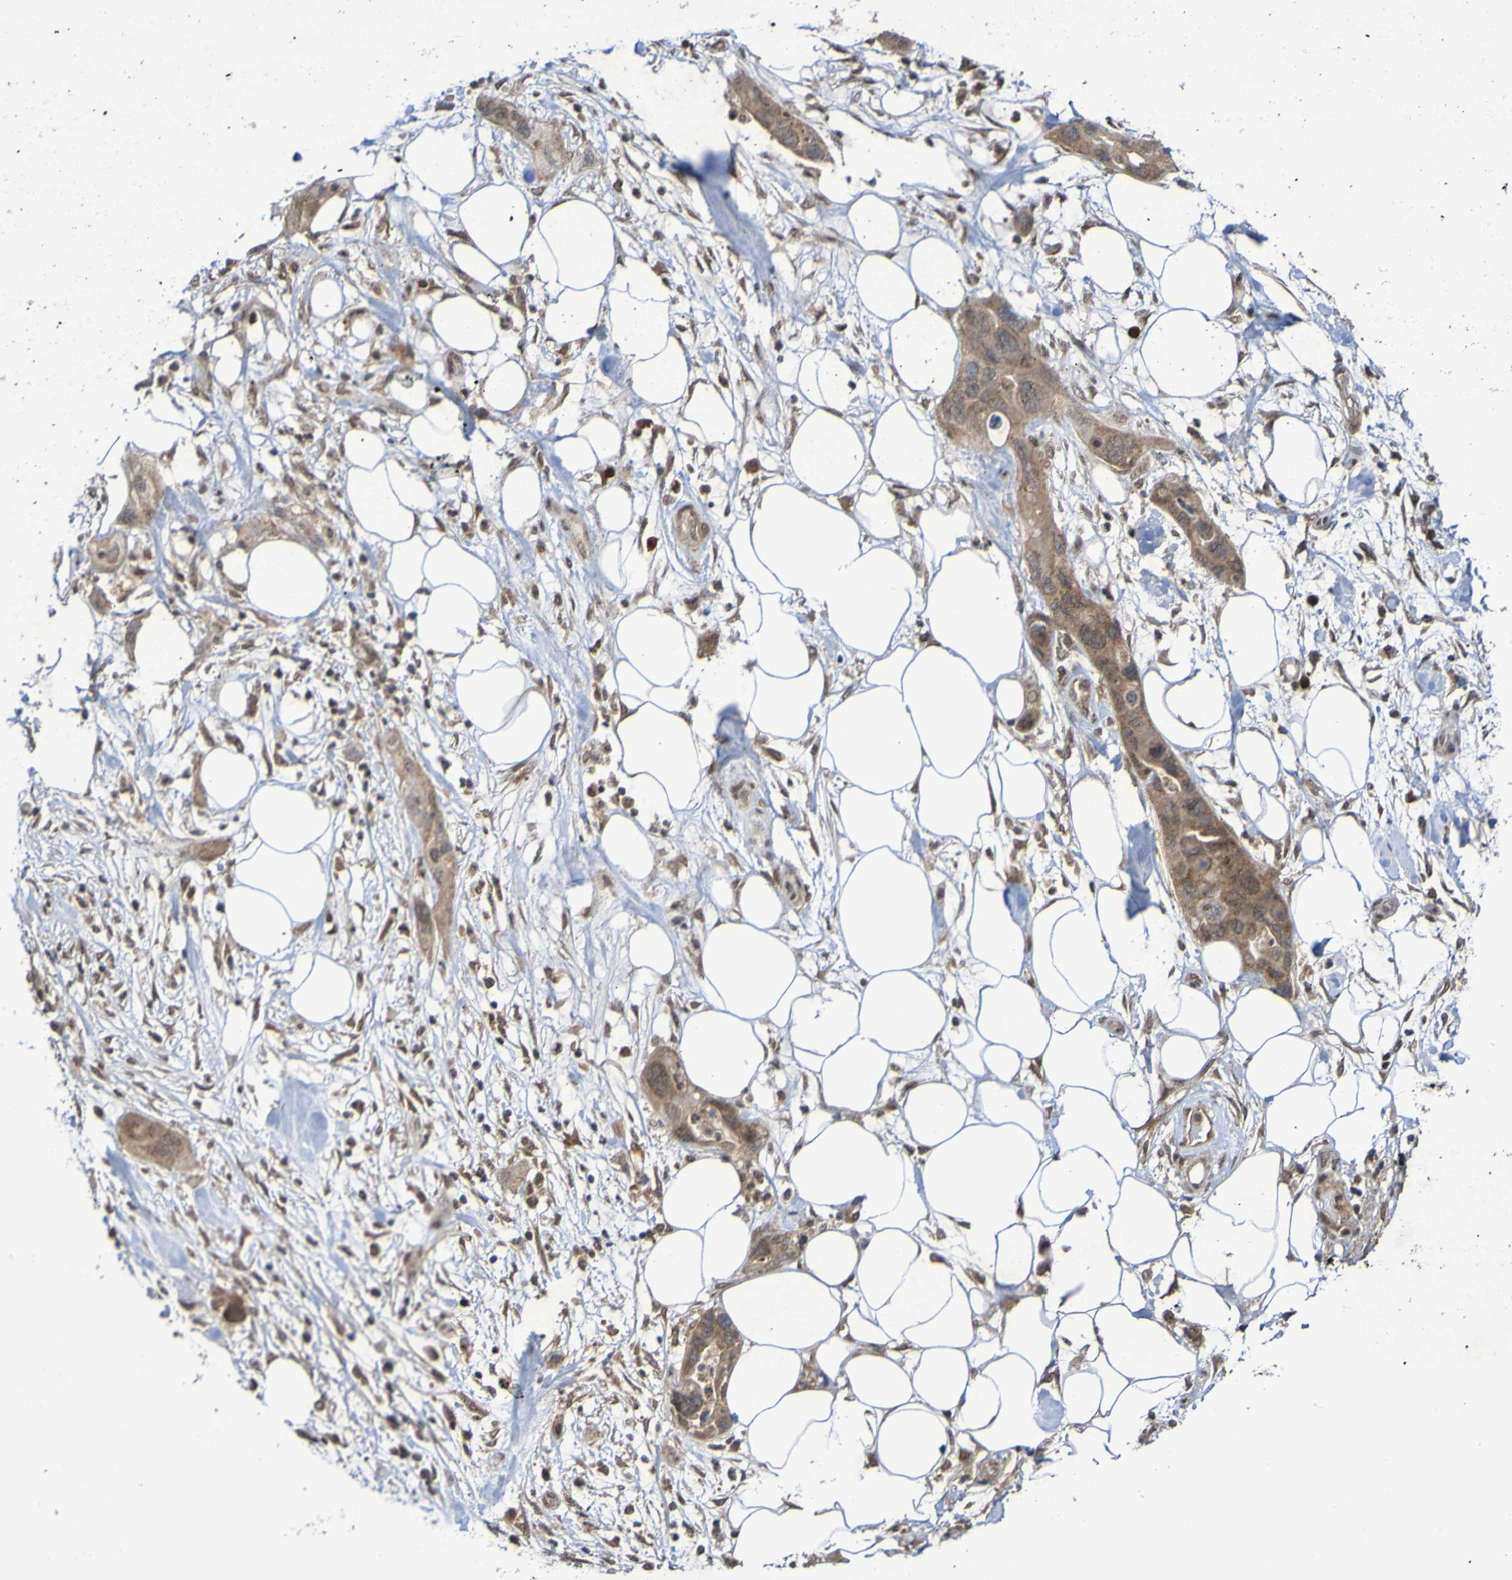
{"staining": {"intensity": "moderate", "quantity": ">75%", "location": "cytoplasmic/membranous,nuclear"}, "tissue": "pancreatic cancer", "cell_type": "Tumor cells", "image_type": "cancer", "snomed": [{"axis": "morphology", "description": "Adenocarcinoma, NOS"}, {"axis": "topography", "description": "Pancreas"}], "caption": "A medium amount of moderate cytoplasmic/membranous and nuclear positivity is seen in approximately >75% of tumor cells in pancreatic cancer (adenocarcinoma) tissue.", "gene": "ITLN1", "patient": {"sex": "female", "age": 71}}